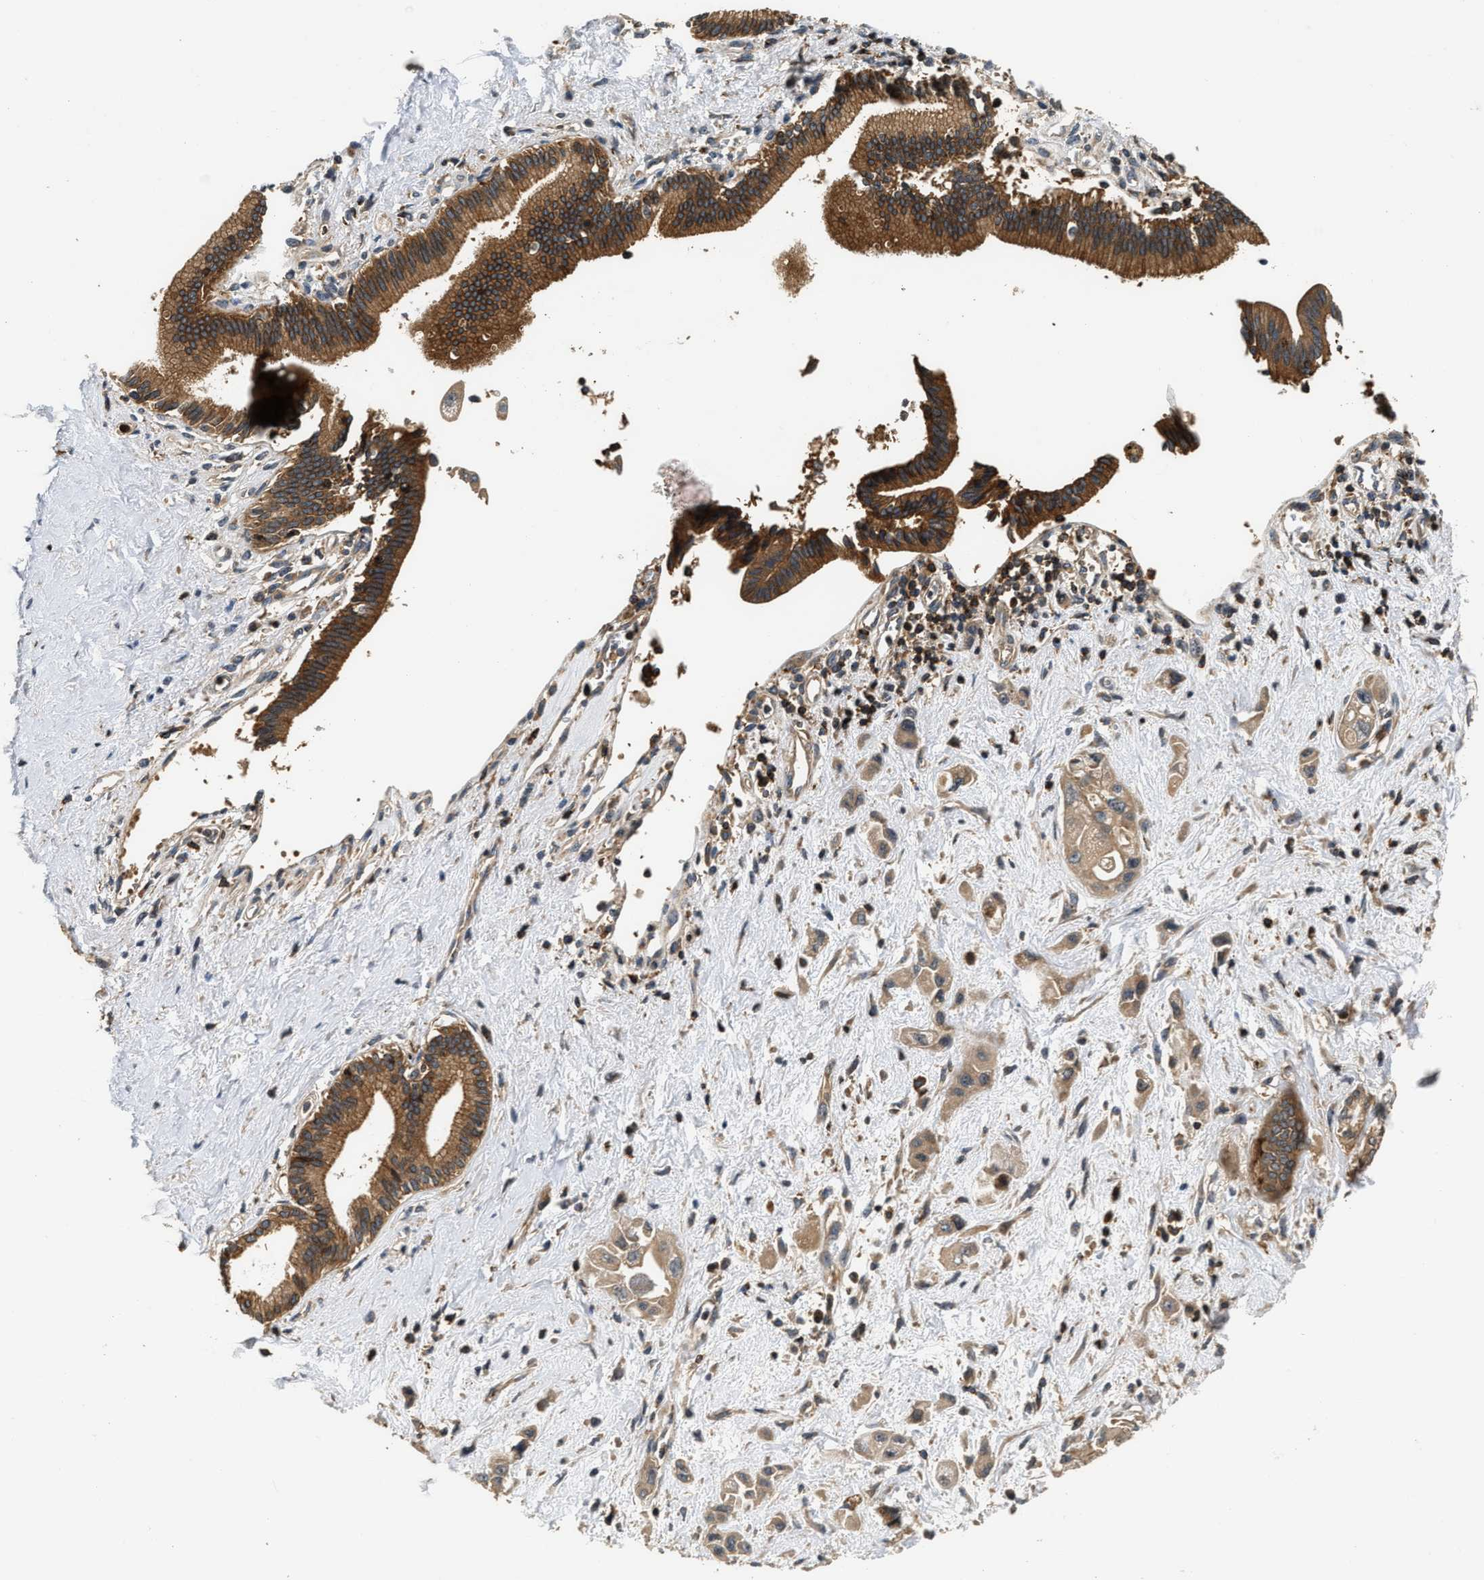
{"staining": {"intensity": "strong", "quantity": ">75%", "location": "cytoplasmic/membranous"}, "tissue": "pancreatic cancer", "cell_type": "Tumor cells", "image_type": "cancer", "snomed": [{"axis": "morphology", "description": "Adenocarcinoma, NOS"}, {"axis": "topography", "description": "Pancreas"}], "caption": "Approximately >75% of tumor cells in pancreatic adenocarcinoma display strong cytoplasmic/membranous protein staining as visualized by brown immunohistochemical staining.", "gene": "SNX5", "patient": {"sex": "female", "age": 66}}